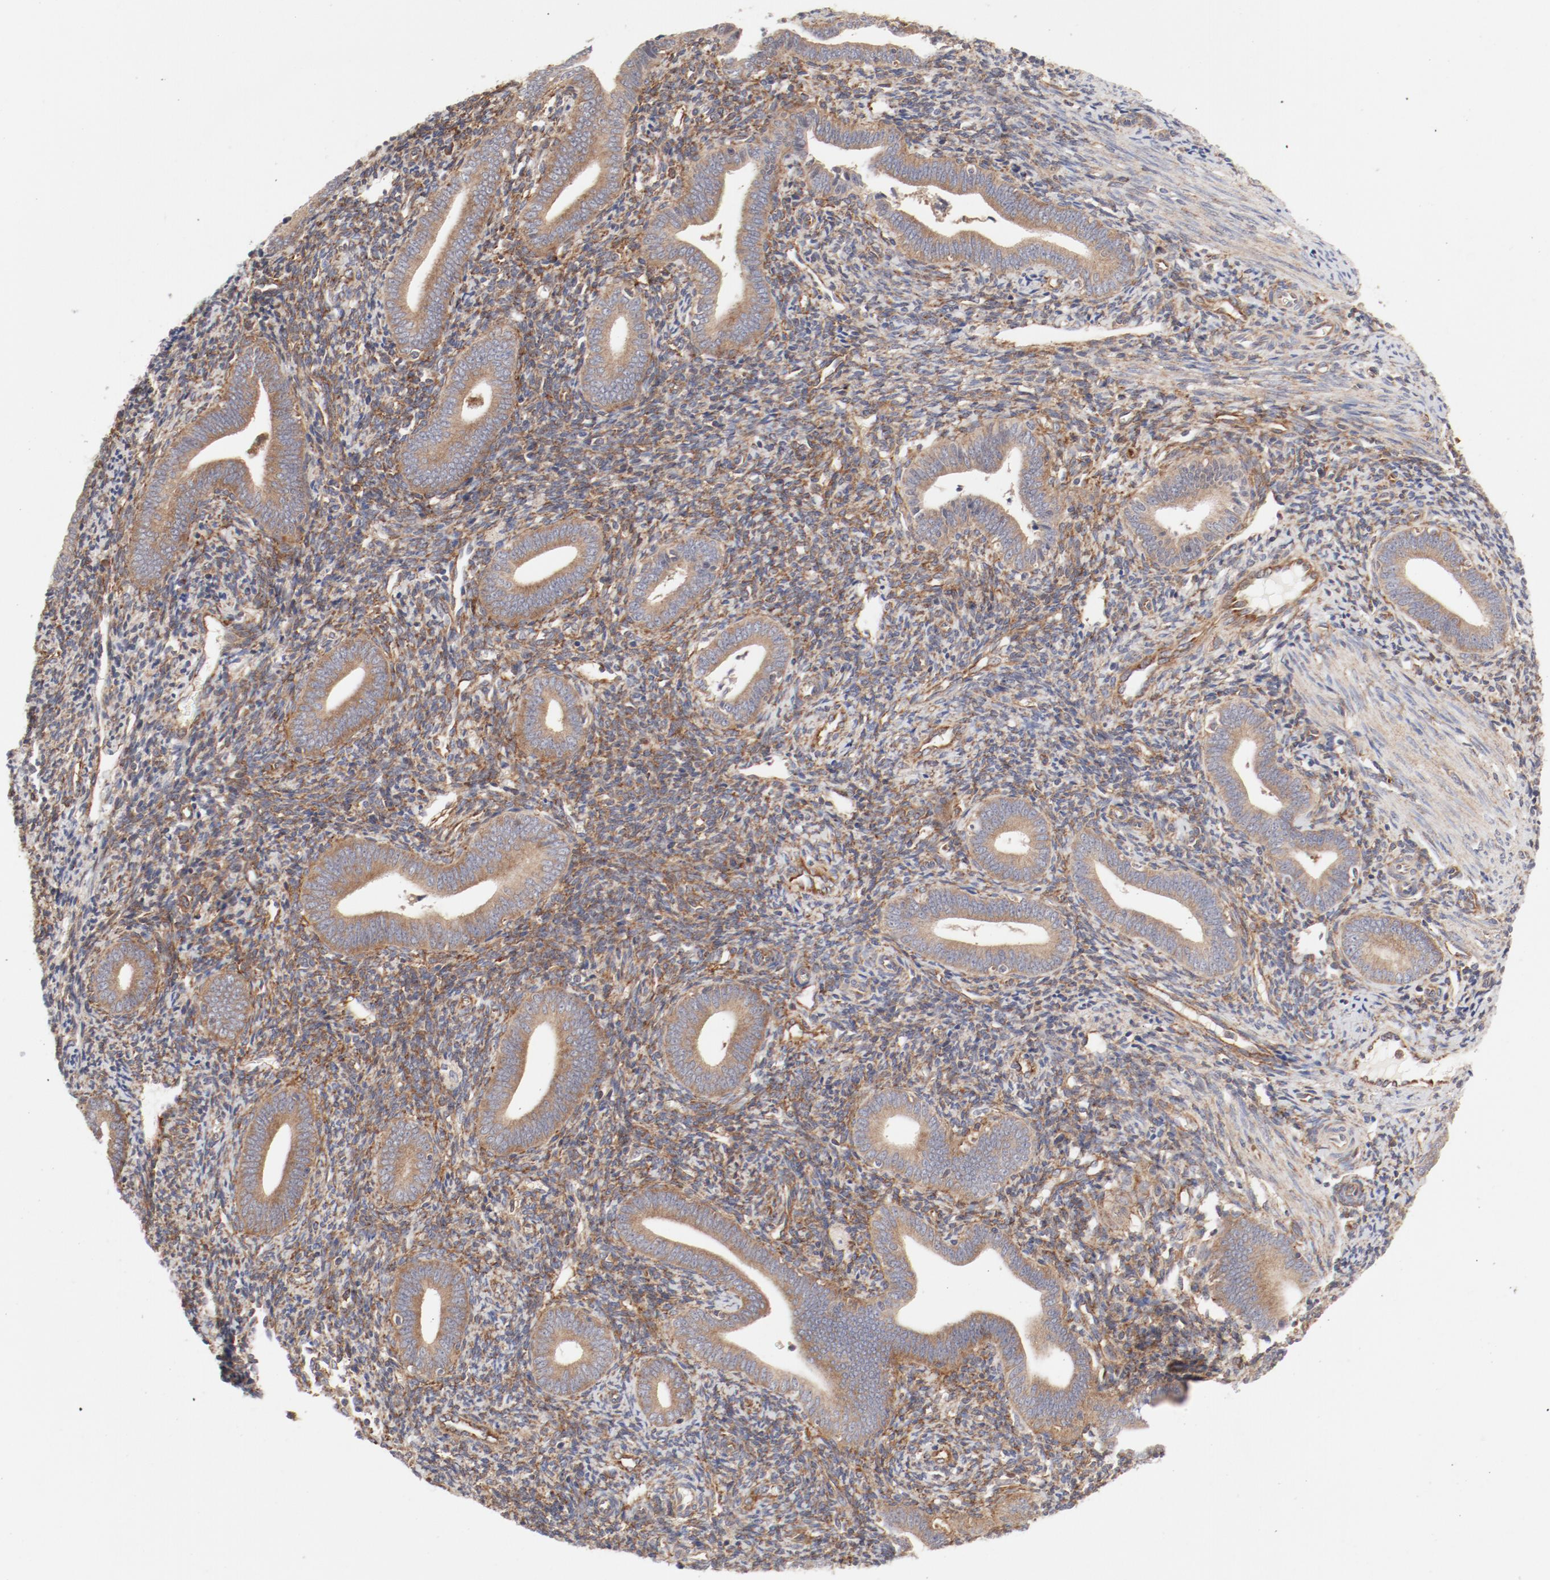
{"staining": {"intensity": "moderate", "quantity": ">75%", "location": "cytoplasmic/membranous"}, "tissue": "endometrium", "cell_type": "Cells in endometrial stroma", "image_type": "normal", "snomed": [{"axis": "morphology", "description": "Normal tissue, NOS"}, {"axis": "topography", "description": "Uterus"}, {"axis": "topography", "description": "Endometrium"}], "caption": "Immunohistochemical staining of benign endometrium displays medium levels of moderate cytoplasmic/membranous positivity in approximately >75% of cells in endometrial stroma. Using DAB (3,3'-diaminobenzidine) (brown) and hematoxylin (blue) stains, captured at high magnification using brightfield microscopy.", "gene": "AP2A1", "patient": {"sex": "female", "age": 33}}